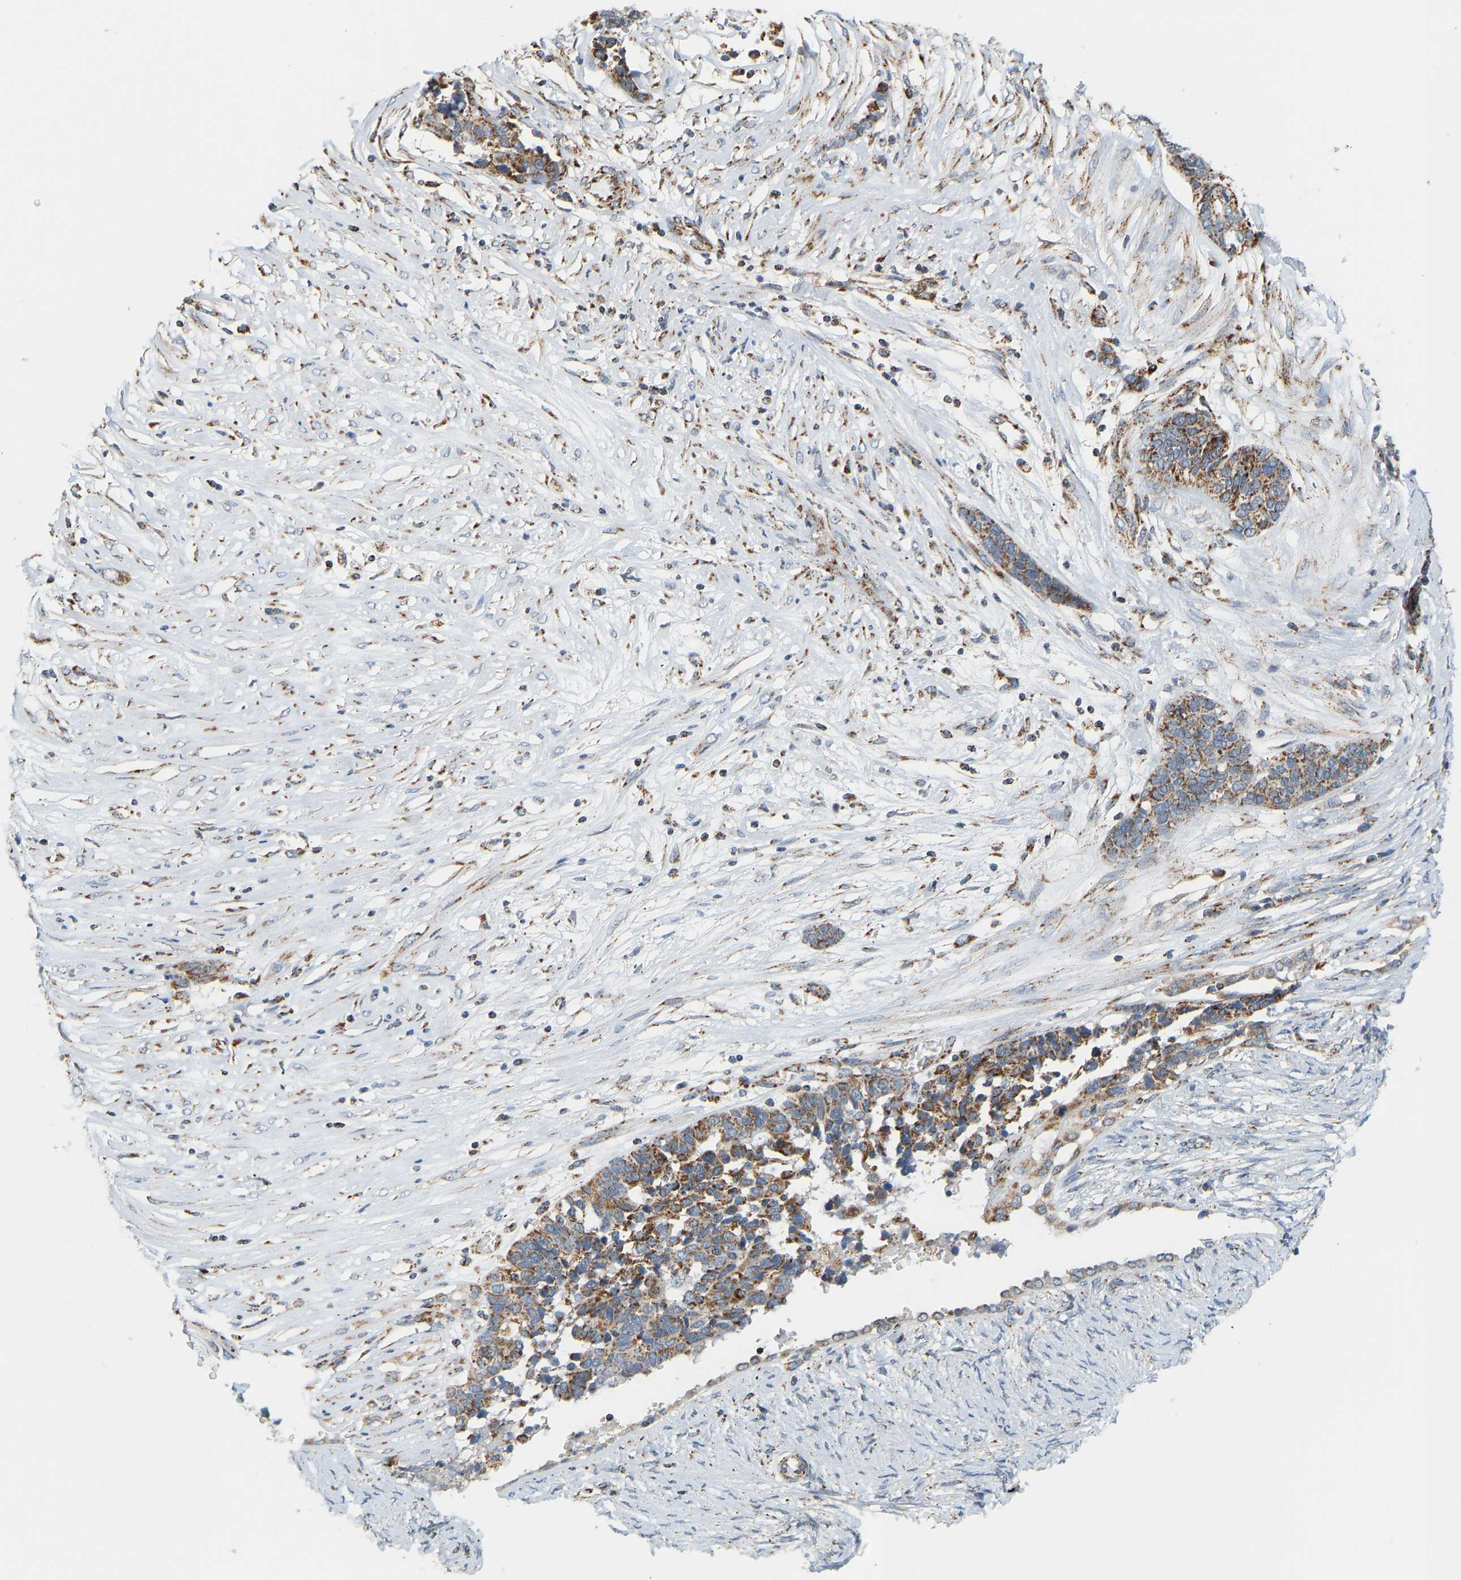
{"staining": {"intensity": "moderate", "quantity": ">75%", "location": "cytoplasmic/membranous"}, "tissue": "ovarian cancer", "cell_type": "Tumor cells", "image_type": "cancer", "snomed": [{"axis": "morphology", "description": "Cystadenocarcinoma, serous, NOS"}, {"axis": "topography", "description": "Ovary"}], "caption": "Ovarian serous cystadenocarcinoma tissue demonstrates moderate cytoplasmic/membranous expression in approximately >75% of tumor cells, visualized by immunohistochemistry.", "gene": "GPSM2", "patient": {"sex": "female", "age": 44}}